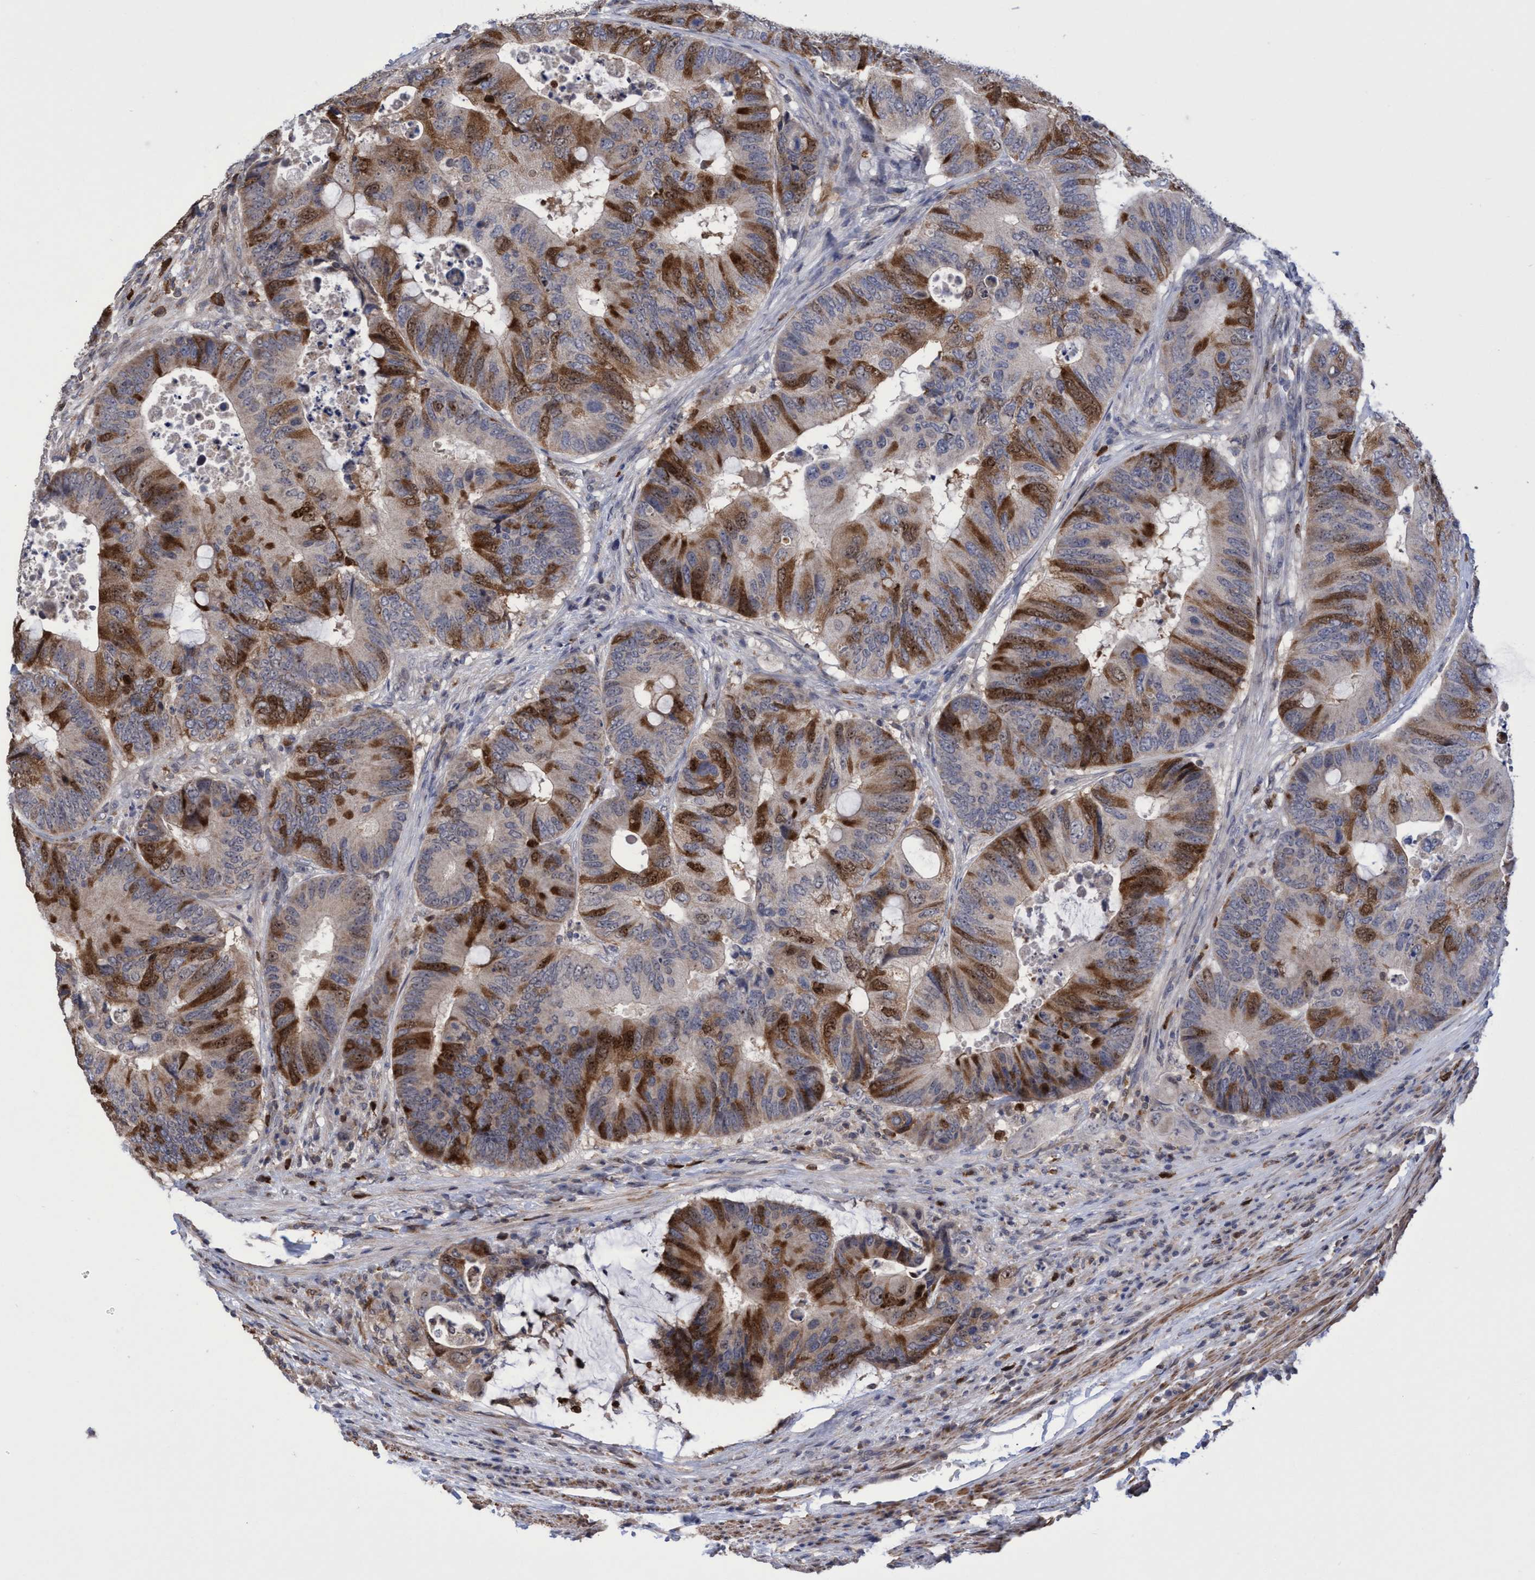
{"staining": {"intensity": "moderate", "quantity": "25%-75%", "location": "cytoplasmic/membranous,nuclear"}, "tissue": "colorectal cancer", "cell_type": "Tumor cells", "image_type": "cancer", "snomed": [{"axis": "morphology", "description": "Adenocarcinoma, NOS"}, {"axis": "topography", "description": "Colon"}], "caption": "Immunohistochemistry (DAB (3,3'-diaminobenzidine)) staining of adenocarcinoma (colorectal) reveals moderate cytoplasmic/membranous and nuclear protein expression in about 25%-75% of tumor cells.", "gene": "SLBP", "patient": {"sex": "male", "age": 71}}